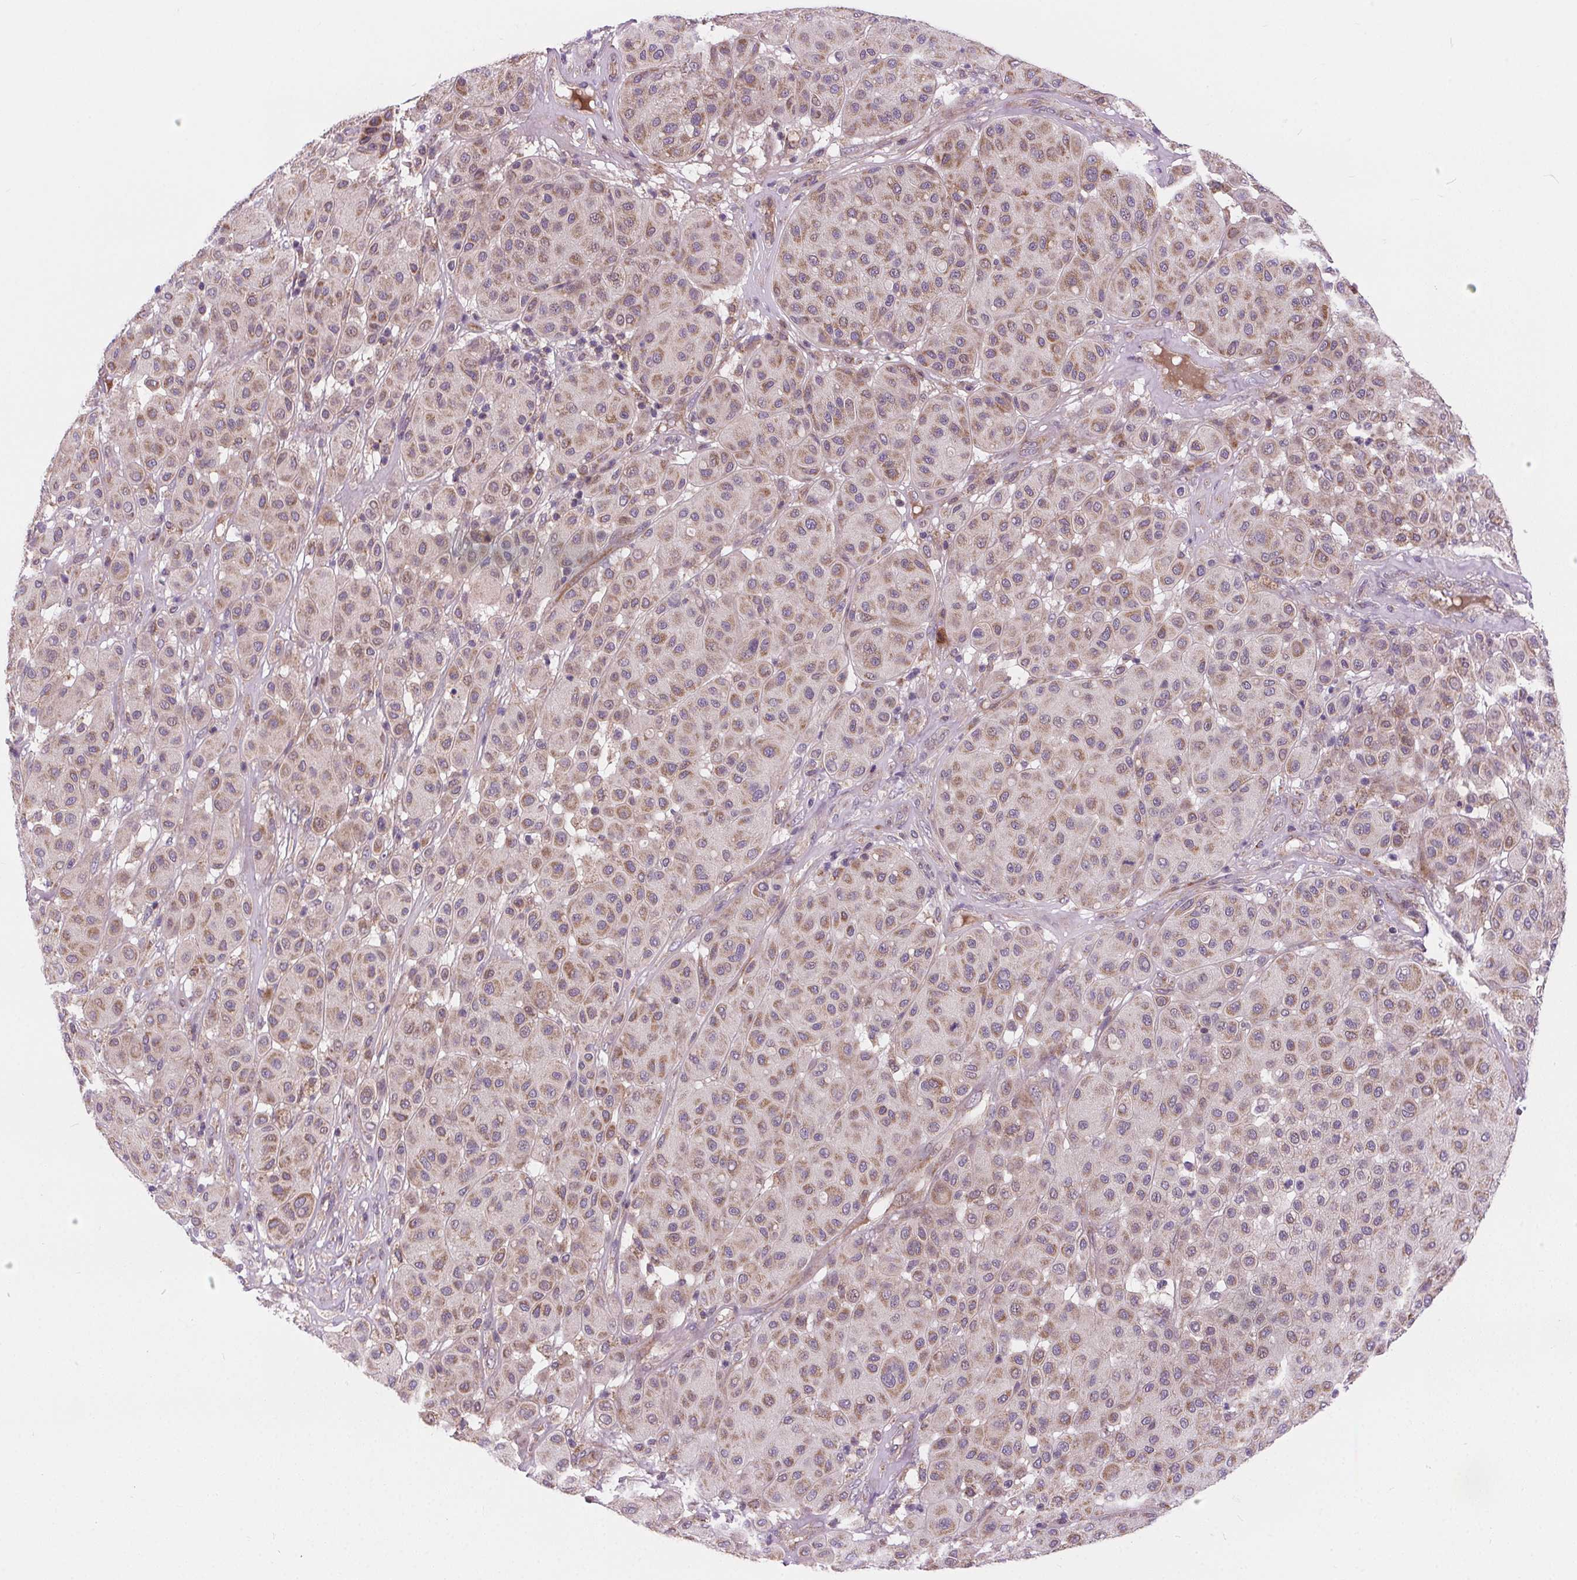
{"staining": {"intensity": "moderate", "quantity": "25%-75%", "location": "cytoplasmic/membranous"}, "tissue": "melanoma", "cell_type": "Tumor cells", "image_type": "cancer", "snomed": [{"axis": "morphology", "description": "Malignant melanoma, Metastatic site"}, {"axis": "topography", "description": "Smooth muscle"}], "caption": "An IHC photomicrograph of neoplastic tissue is shown. Protein staining in brown highlights moderate cytoplasmic/membranous positivity in malignant melanoma (metastatic site) within tumor cells.", "gene": "GOLT1B", "patient": {"sex": "male", "age": 41}}